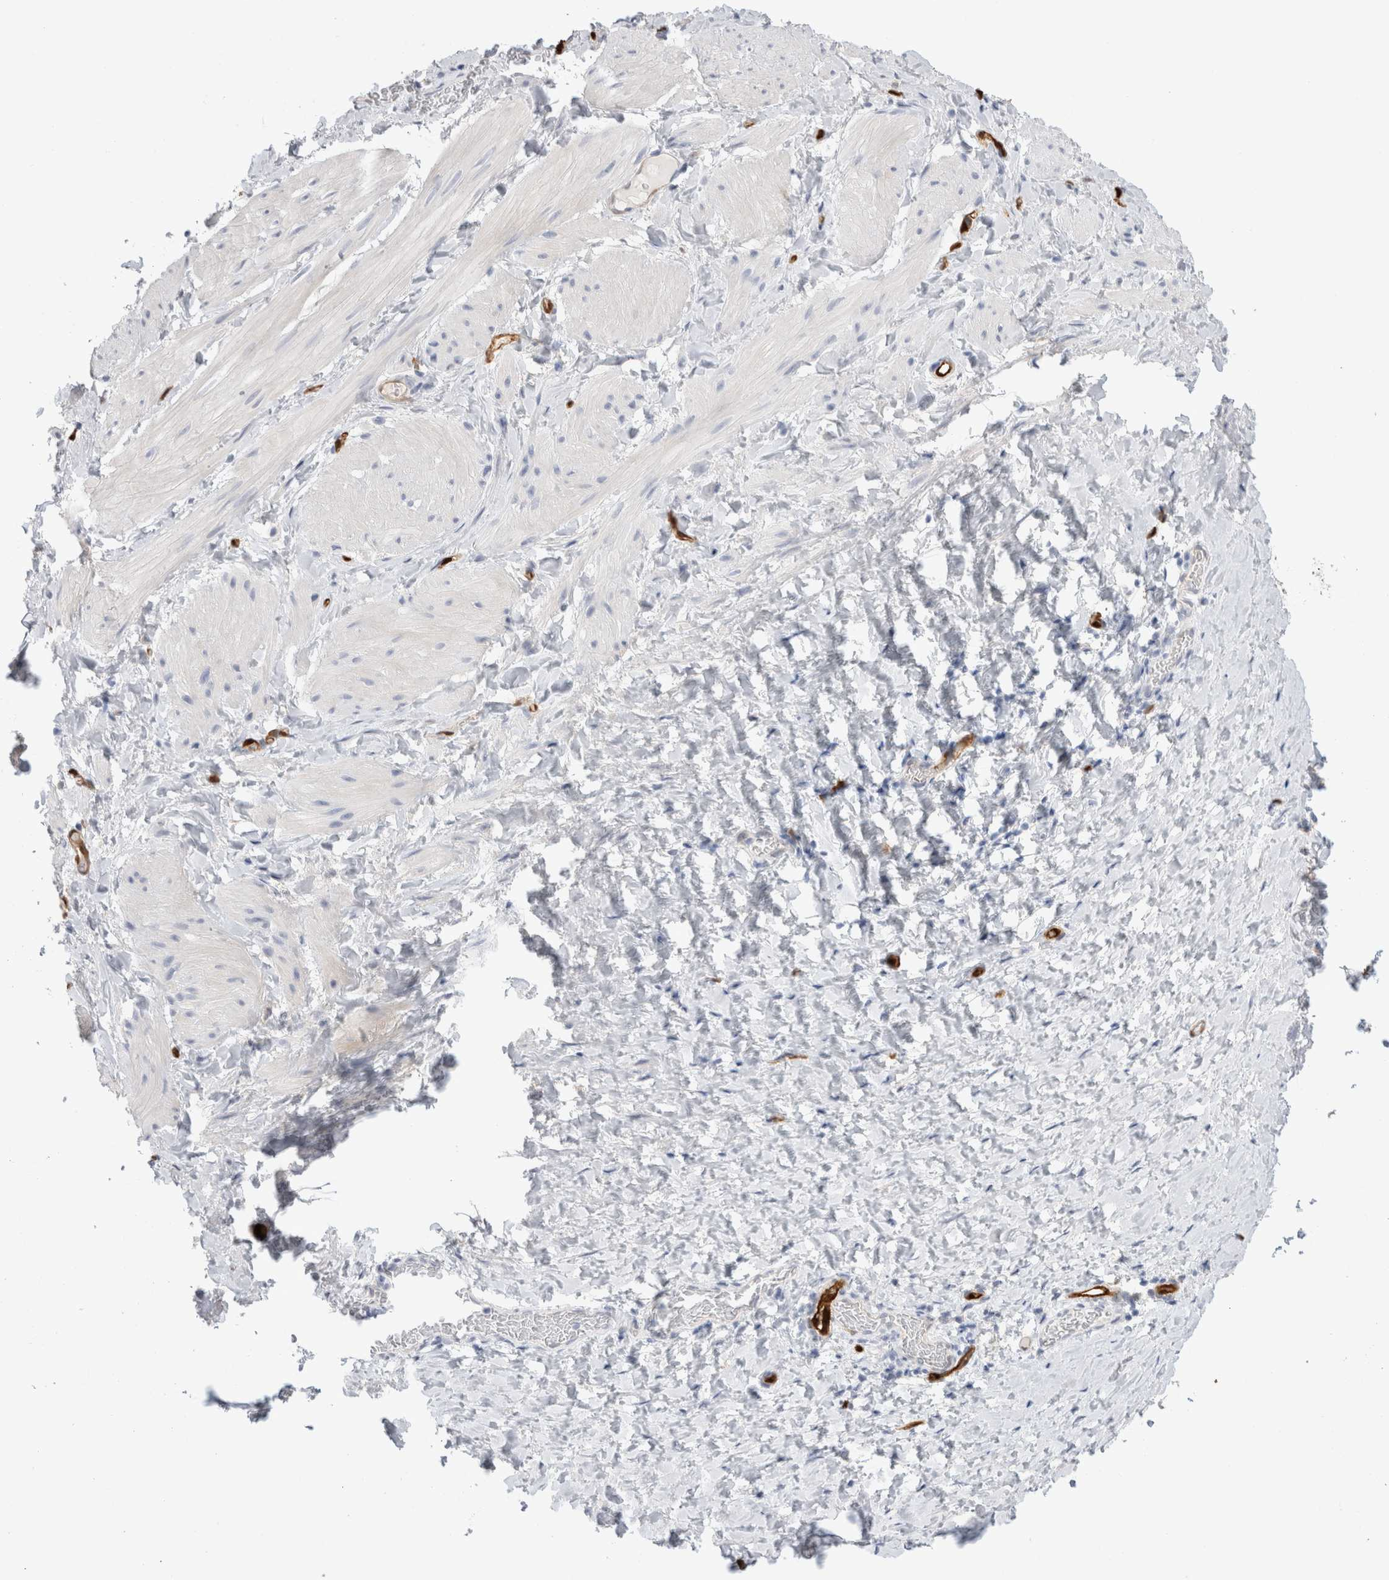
{"staining": {"intensity": "negative", "quantity": "none", "location": "none"}, "tissue": "smooth muscle", "cell_type": "Smooth muscle cells", "image_type": "normal", "snomed": [{"axis": "morphology", "description": "Normal tissue, NOS"}, {"axis": "topography", "description": "Smooth muscle"}], "caption": "Smooth muscle cells are negative for brown protein staining in unremarkable smooth muscle. The staining is performed using DAB (3,3'-diaminobenzidine) brown chromogen with nuclei counter-stained in using hematoxylin.", "gene": "NAPEPLD", "patient": {"sex": "male", "age": 16}}